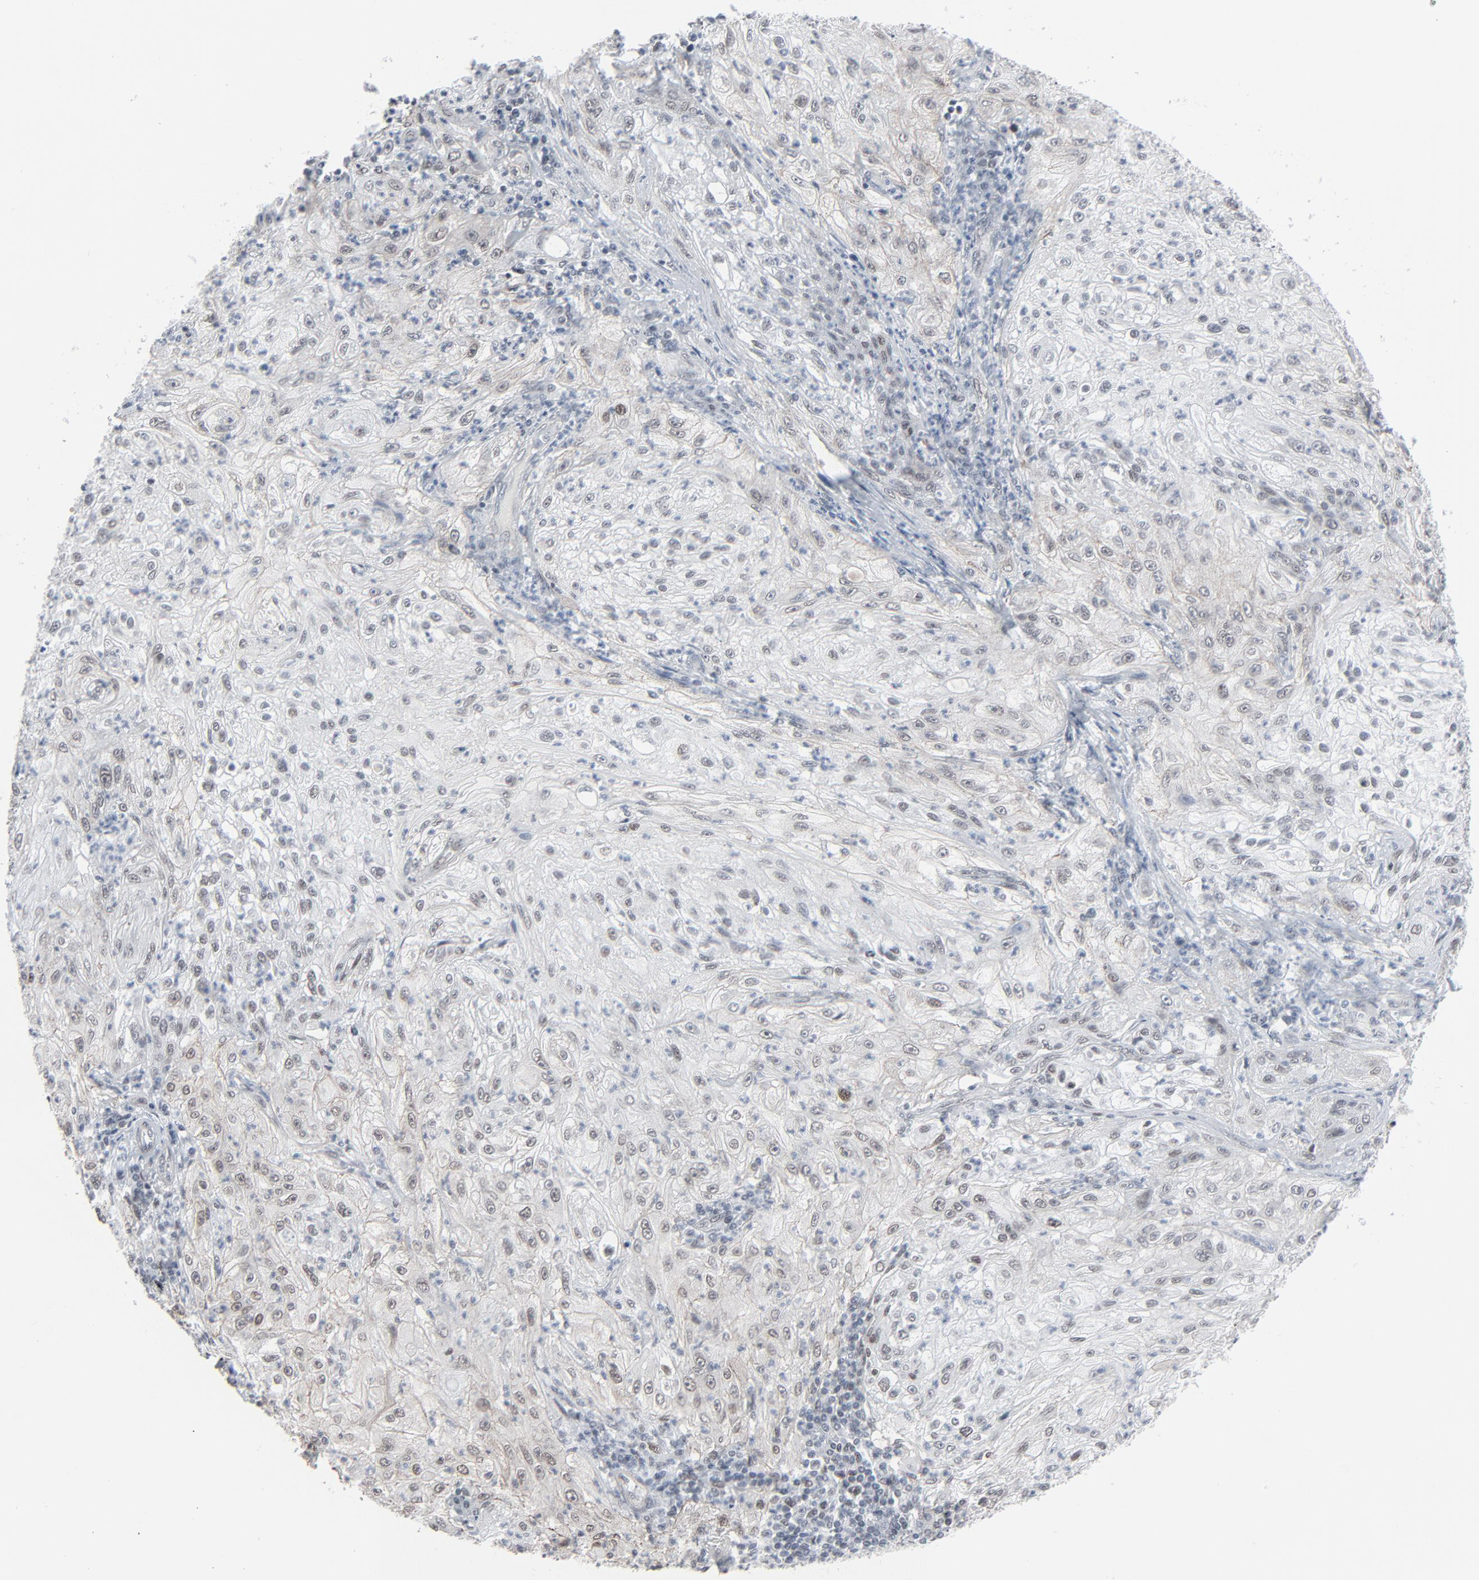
{"staining": {"intensity": "weak", "quantity": "25%-75%", "location": "nuclear"}, "tissue": "lung cancer", "cell_type": "Tumor cells", "image_type": "cancer", "snomed": [{"axis": "morphology", "description": "Inflammation, NOS"}, {"axis": "morphology", "description": "Squamous cell carcinoma, NOS"}, {"axis": "topography", "description": "Lymph node"}, {"axis": "topography", "description": "Soft tissue"}, {"axis": "topography", "description": "Lung"}], "caption": "This histopathology image reveals immunohistochemistry staining of human lung squamous cell carcinoma, with low weak nuclear positivity in about 25%-75% of tumor cells.", "gene": "FBXO28", "patient": {"sex": "male", "age": 66}}